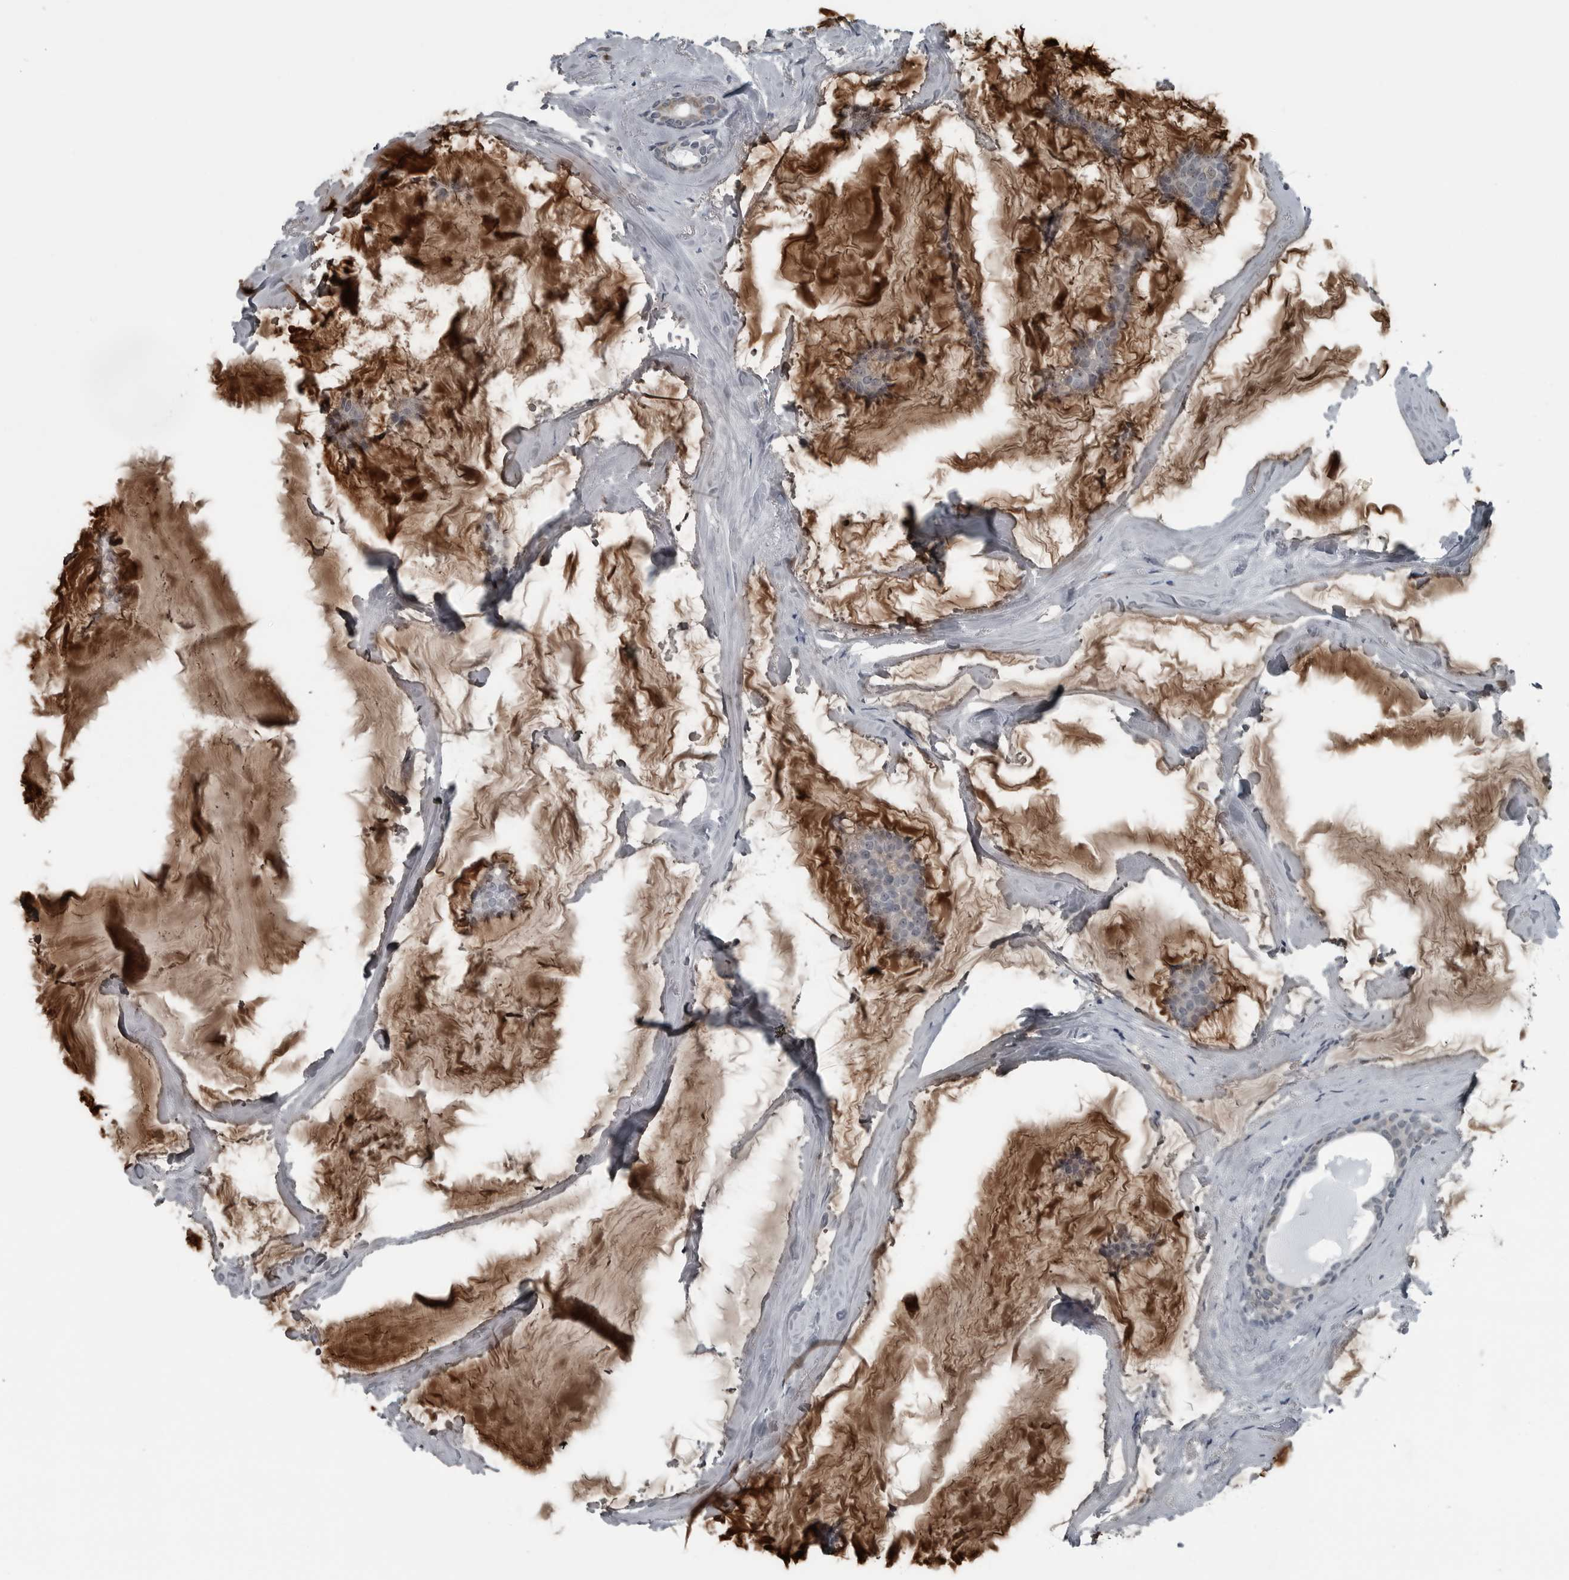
{"staining": {"intensity": "negative", "quantity": "none", "location": "none"}, "tissue": "breast cancer", "cell_type": "Tumor cells", "image_type": "cancer", "snomed": [{"axis": "morphology", "description": "Duct carcinoma"}, {"axis": "topography", "description": "Breast"}], "caption": "High power microscopy photomicrograph of an IHC image of invasive ductal carcinoma (breast), revealing no significant expression in tumor cells.", "gene": "GAK", "patient": {"sex": "female", "age": 93}}